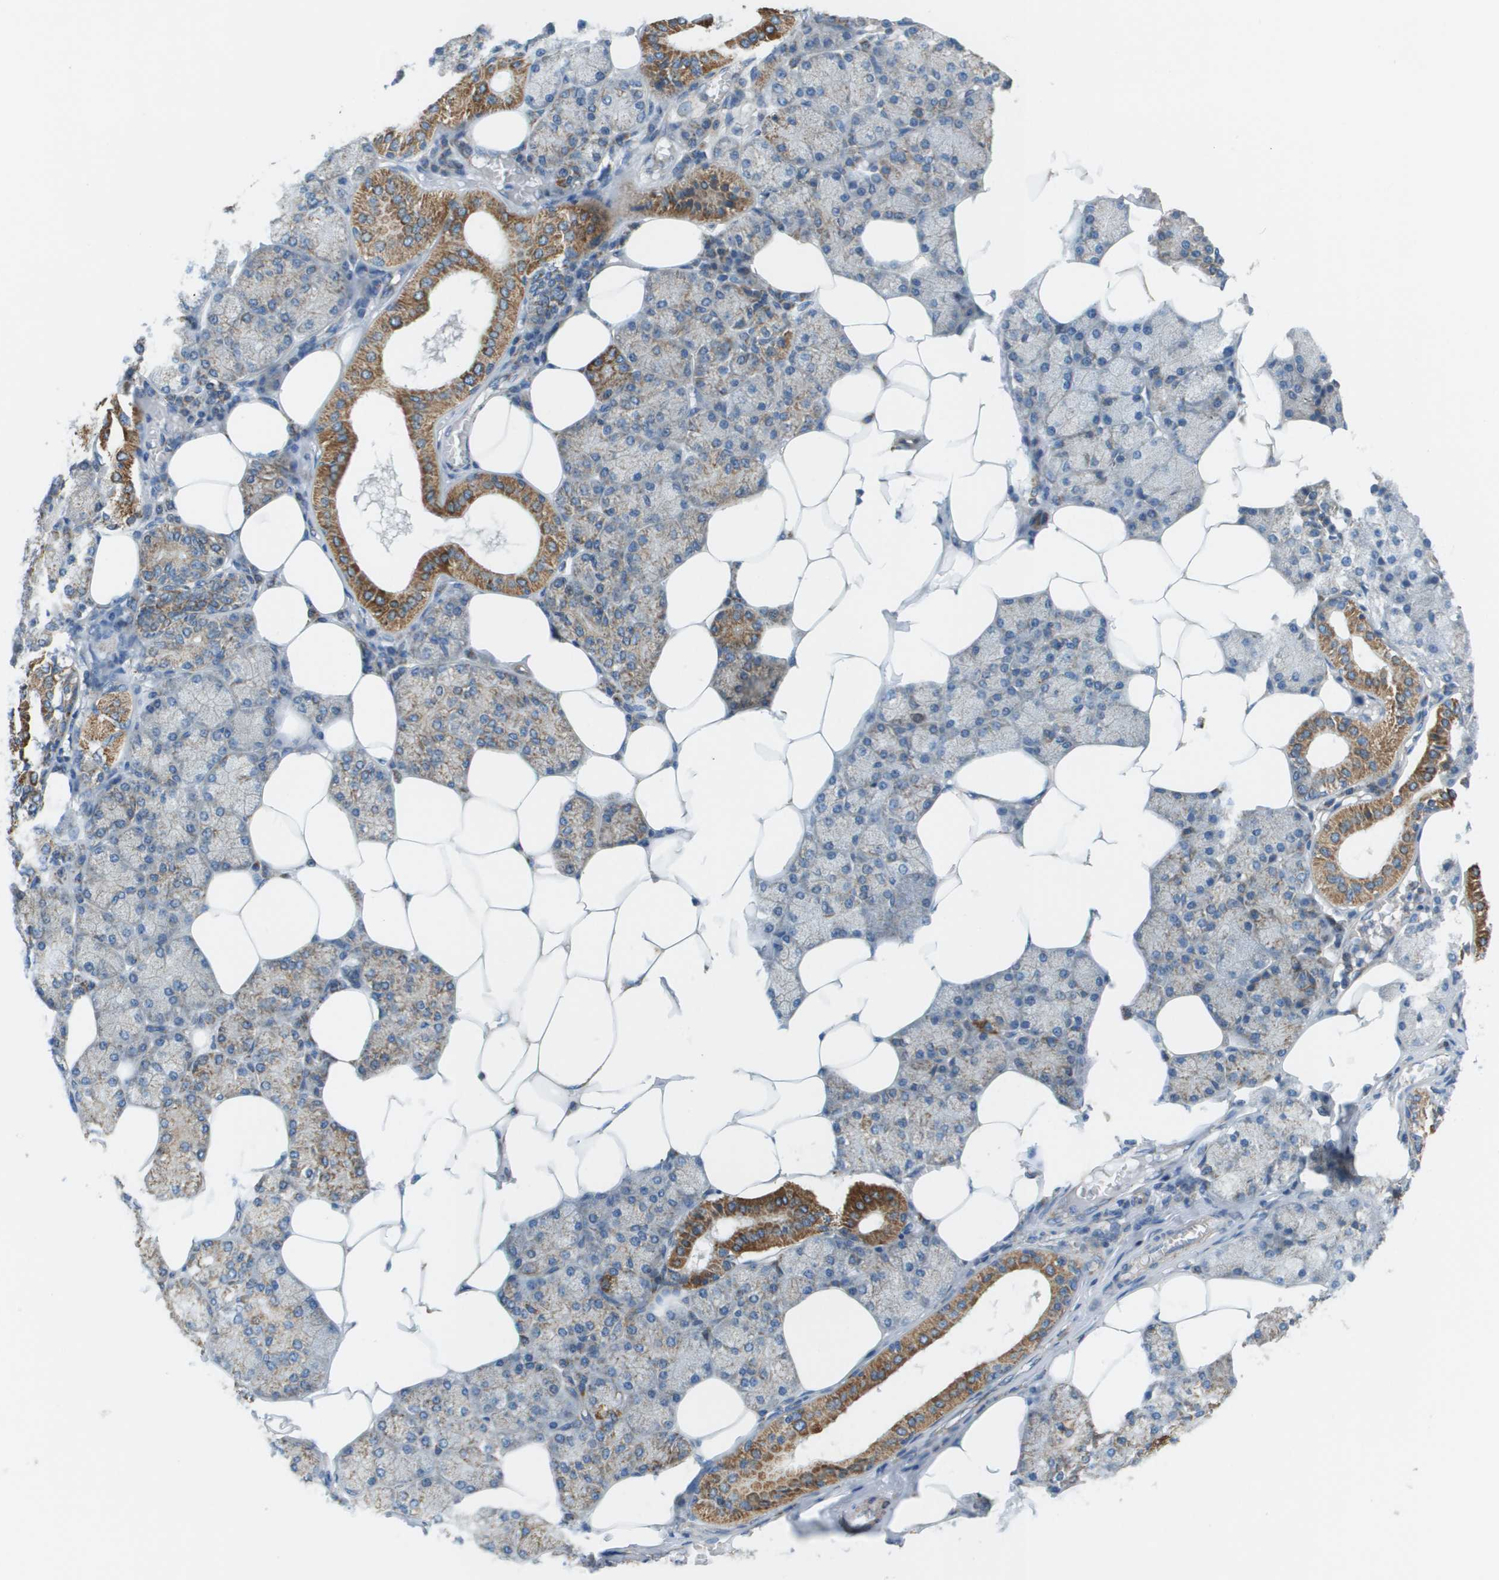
{"staining": {"intensity": "moderate", "quantity": "25%-75%", "location": "cytoplasmic/membranous"}, "tissue": "salivary gland", "cell_type": "Glandular cells", "image_type": "normal", "snomed": [{"axis": "morphology", "description": "Normal tissue, NOS"}, {"axis": "topography", "description": "Salivary gland"}], "caption": "Unremarkable salivary gland demonstrates moderate cytoplasmic/membranous staining in about 25%-75% of glandular cells, visualized by immunohistochemistry.", "gene": "TAOK3", "patient": {"sex": "male", "age": 62}}